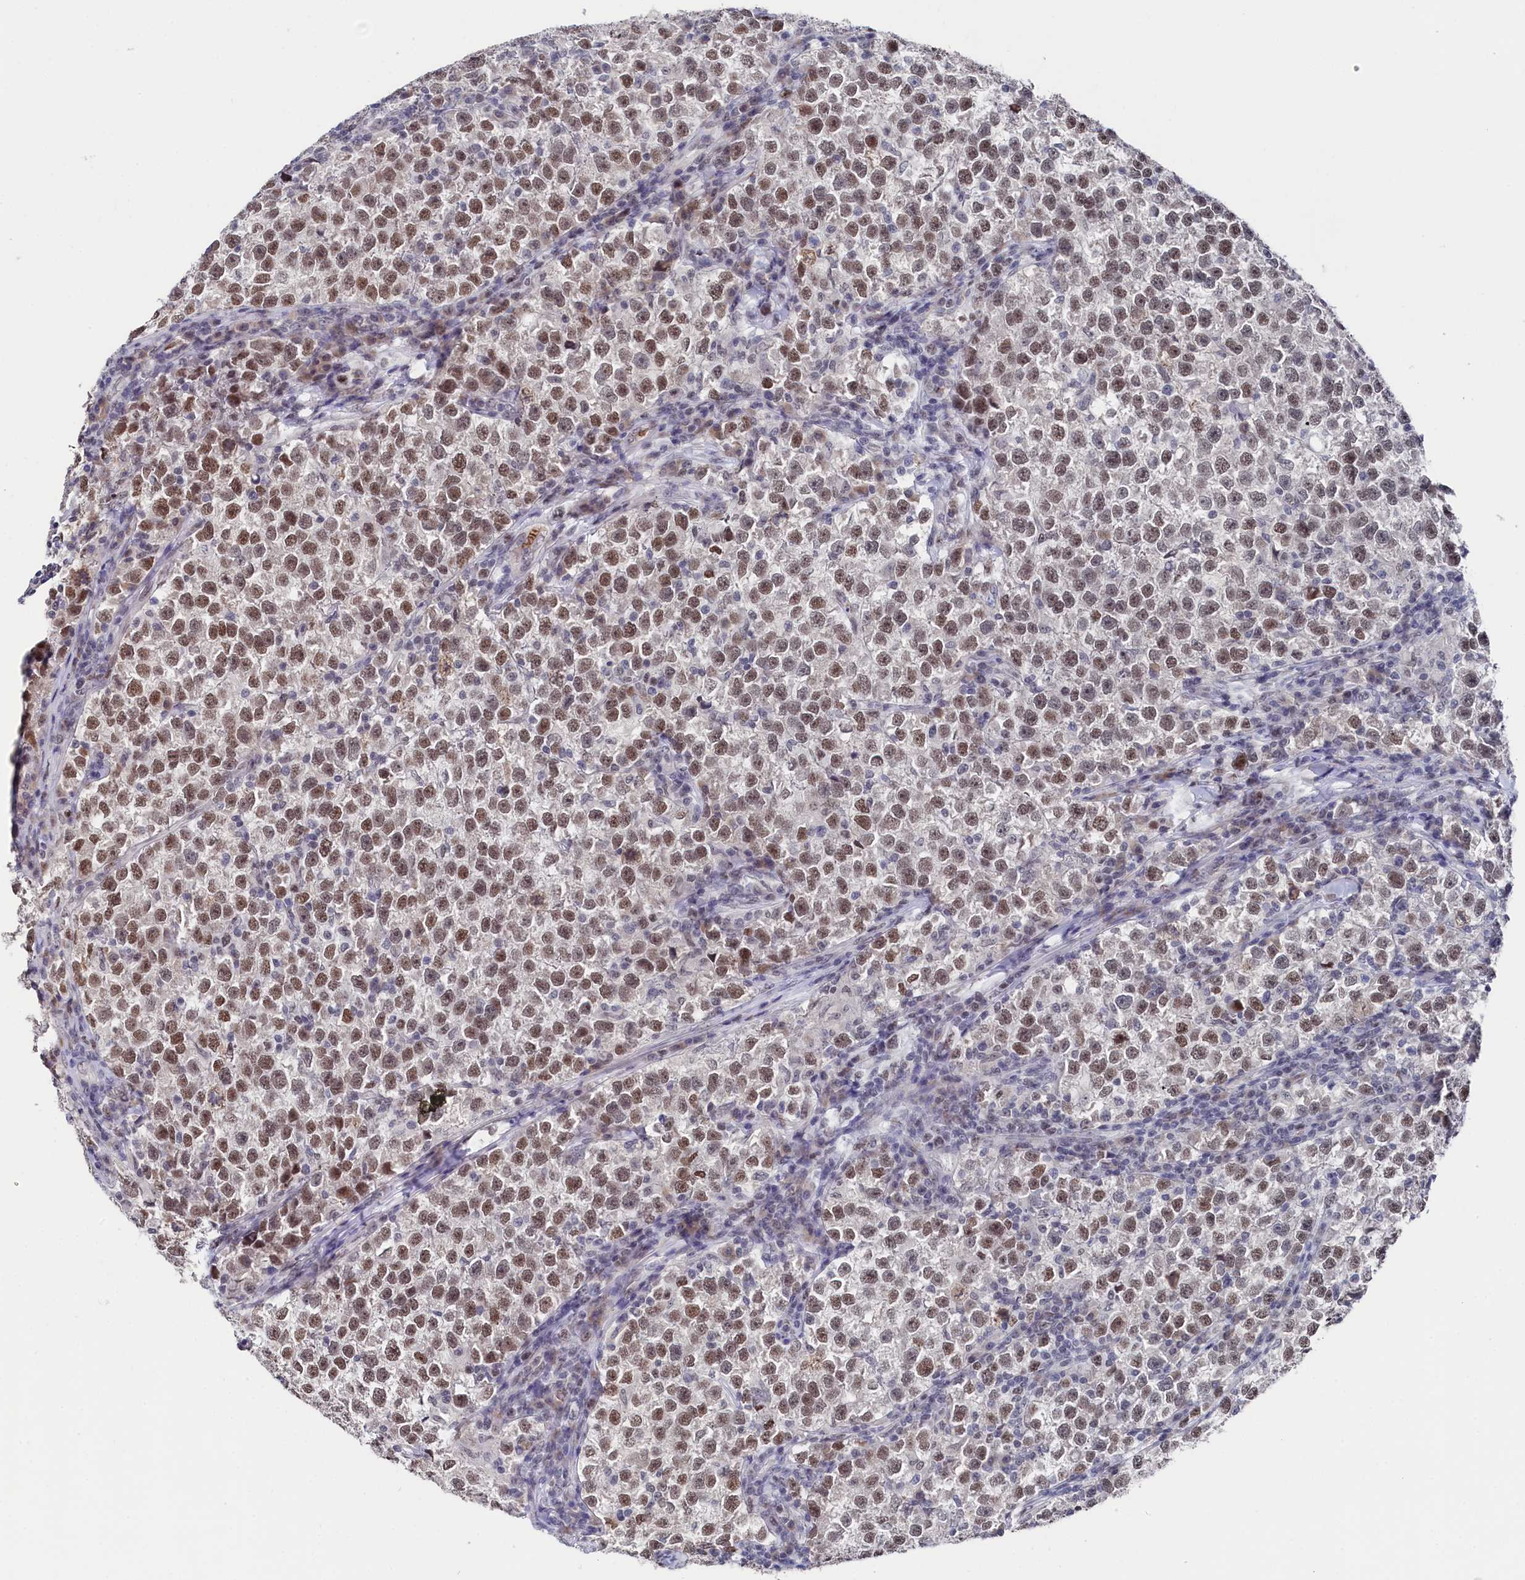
{"staining": {"intensity": "moderate", "quantity": ">75%", "location": "nuclear"}, "tissue": "testis cancer", "cell_type": "Tumor cells", "image_type": "cancer", "snomed": [{"axis": "morphology", "description": "Normal tissue, NOS"}, {"axis": "morphology", "description": "Seminoma, NOS"}, {"axis": "topography", "description": "Testis"}], "caption": "The histopathology image displays staining of testis cancer, revealing moderate nuclear protein staining (brown color) within tumor cells.", "gene": "TIGD4", "patient": {"sex": "male", "age": 43}}